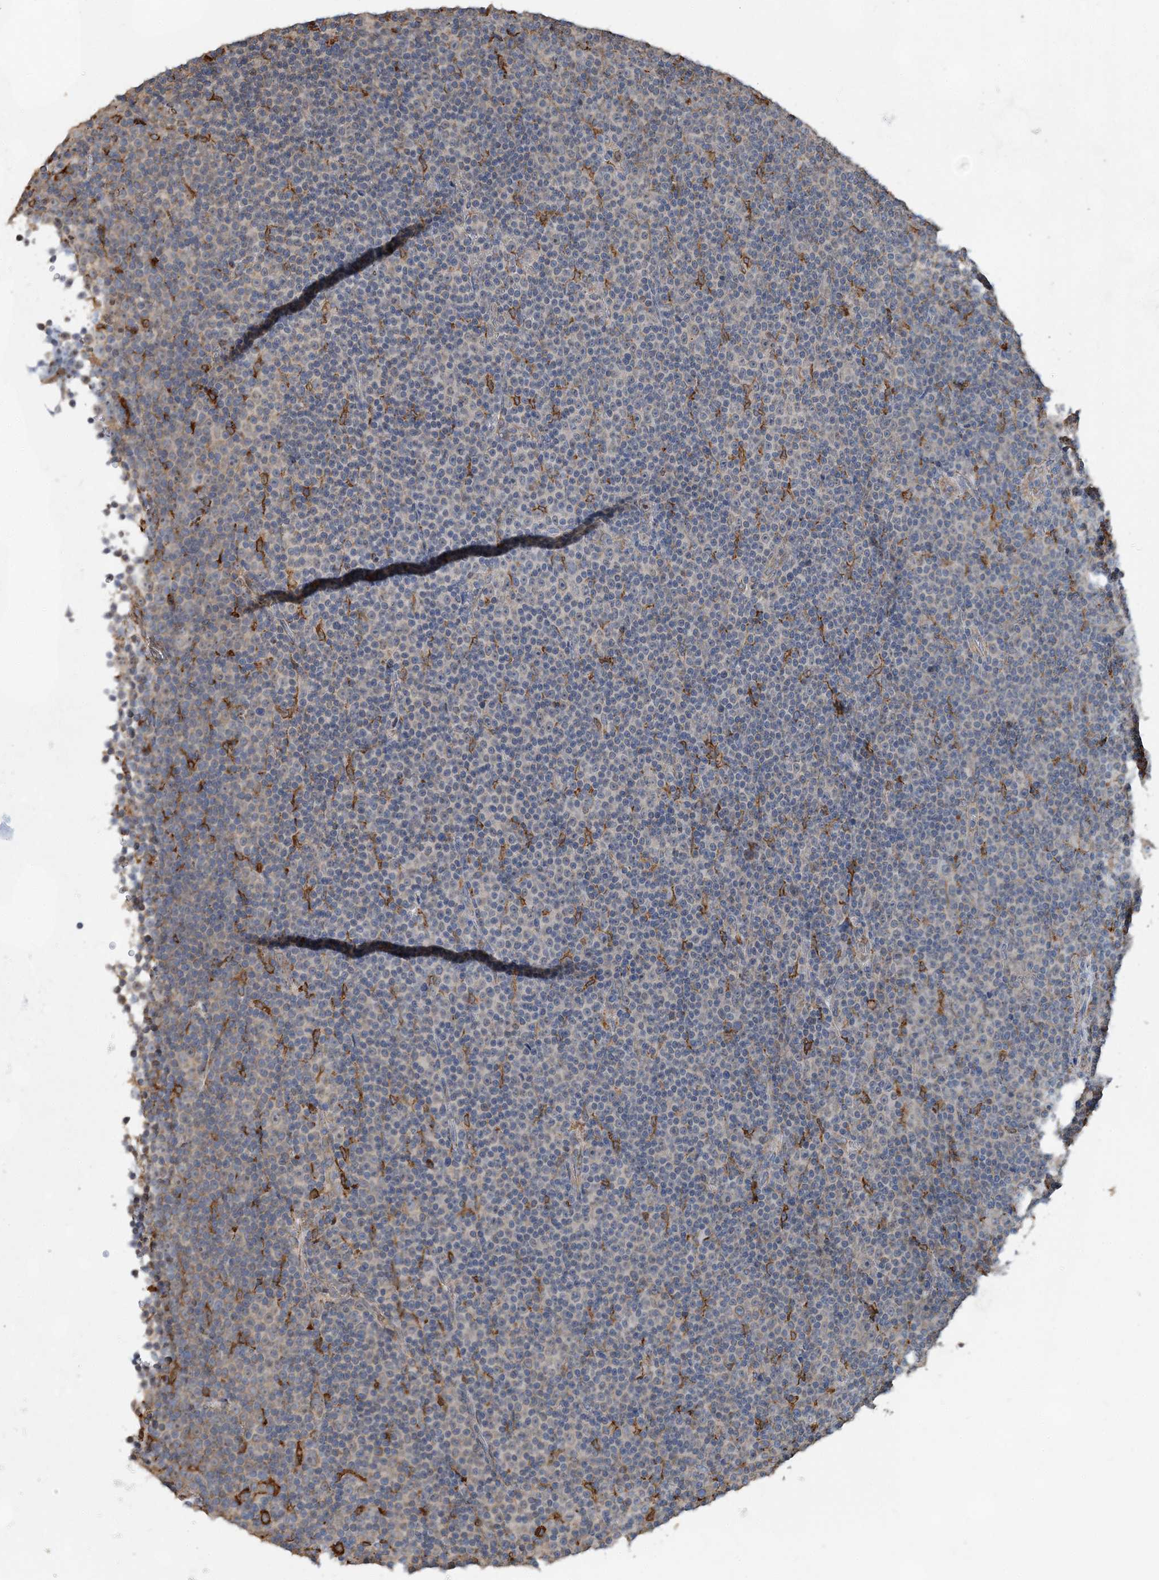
{"staining": {"intensity": "negative", "quantity": "none", "location": "none"}, "tissue": "lymphoma", "cell_type": "Tumor cells", "image_type": "cancer", "snomed": [{"axis": "morphology", "description": "Malignant lymphoma, non-Hodgkin's type, Low grade"}, {"axis": "topography", "description": "Lymph node"}], "caption": "The micrograph reveals no staining of tumor cells in lymphoma. (Stains: DAB (3,3'-diaminobenzidine) IHC with hematoxylin counter stain, Microscopy: brightfield microscopy at high magnification).", "gene": "WDR12", "patient": {"sex": "female", "age": 67}}